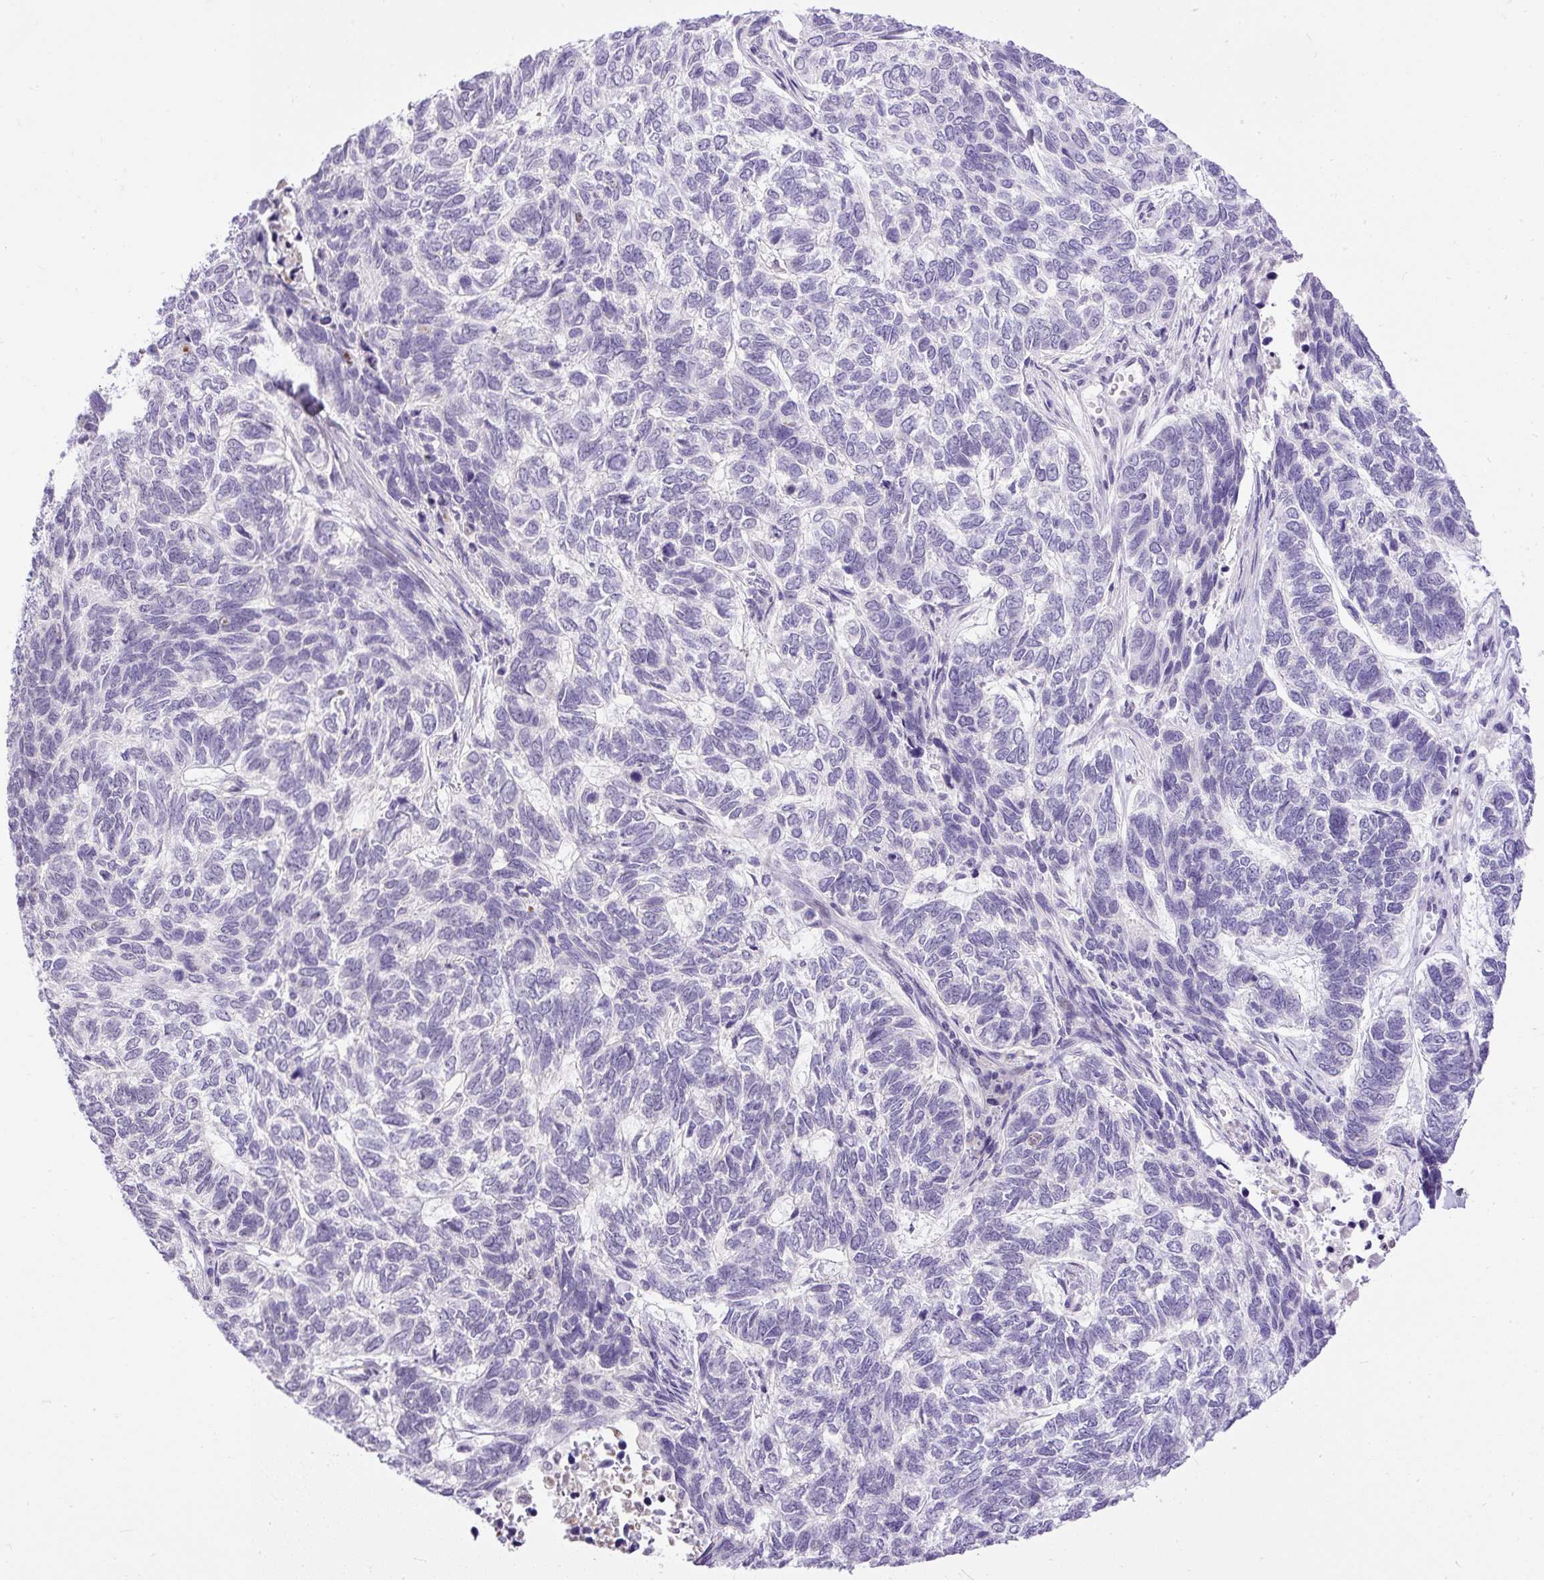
{"staining": {"intensity": "negative", "quantity": "none", "location": "none"}, "tissue": "skin cancer", "cell_type": "Tumor cells", "image_type": "cancer", "snomed": [{"axis": "morphology", "description": "Basal cell carcinoma"}, {"axis": "topography", "description": "Skin"}], "caption": "The micrograph displays no significant positivity in tumor cells of skin basal cell carcinoma.", "gene": "WNT10B", "patient": {"sex": "female", "age": 65}}